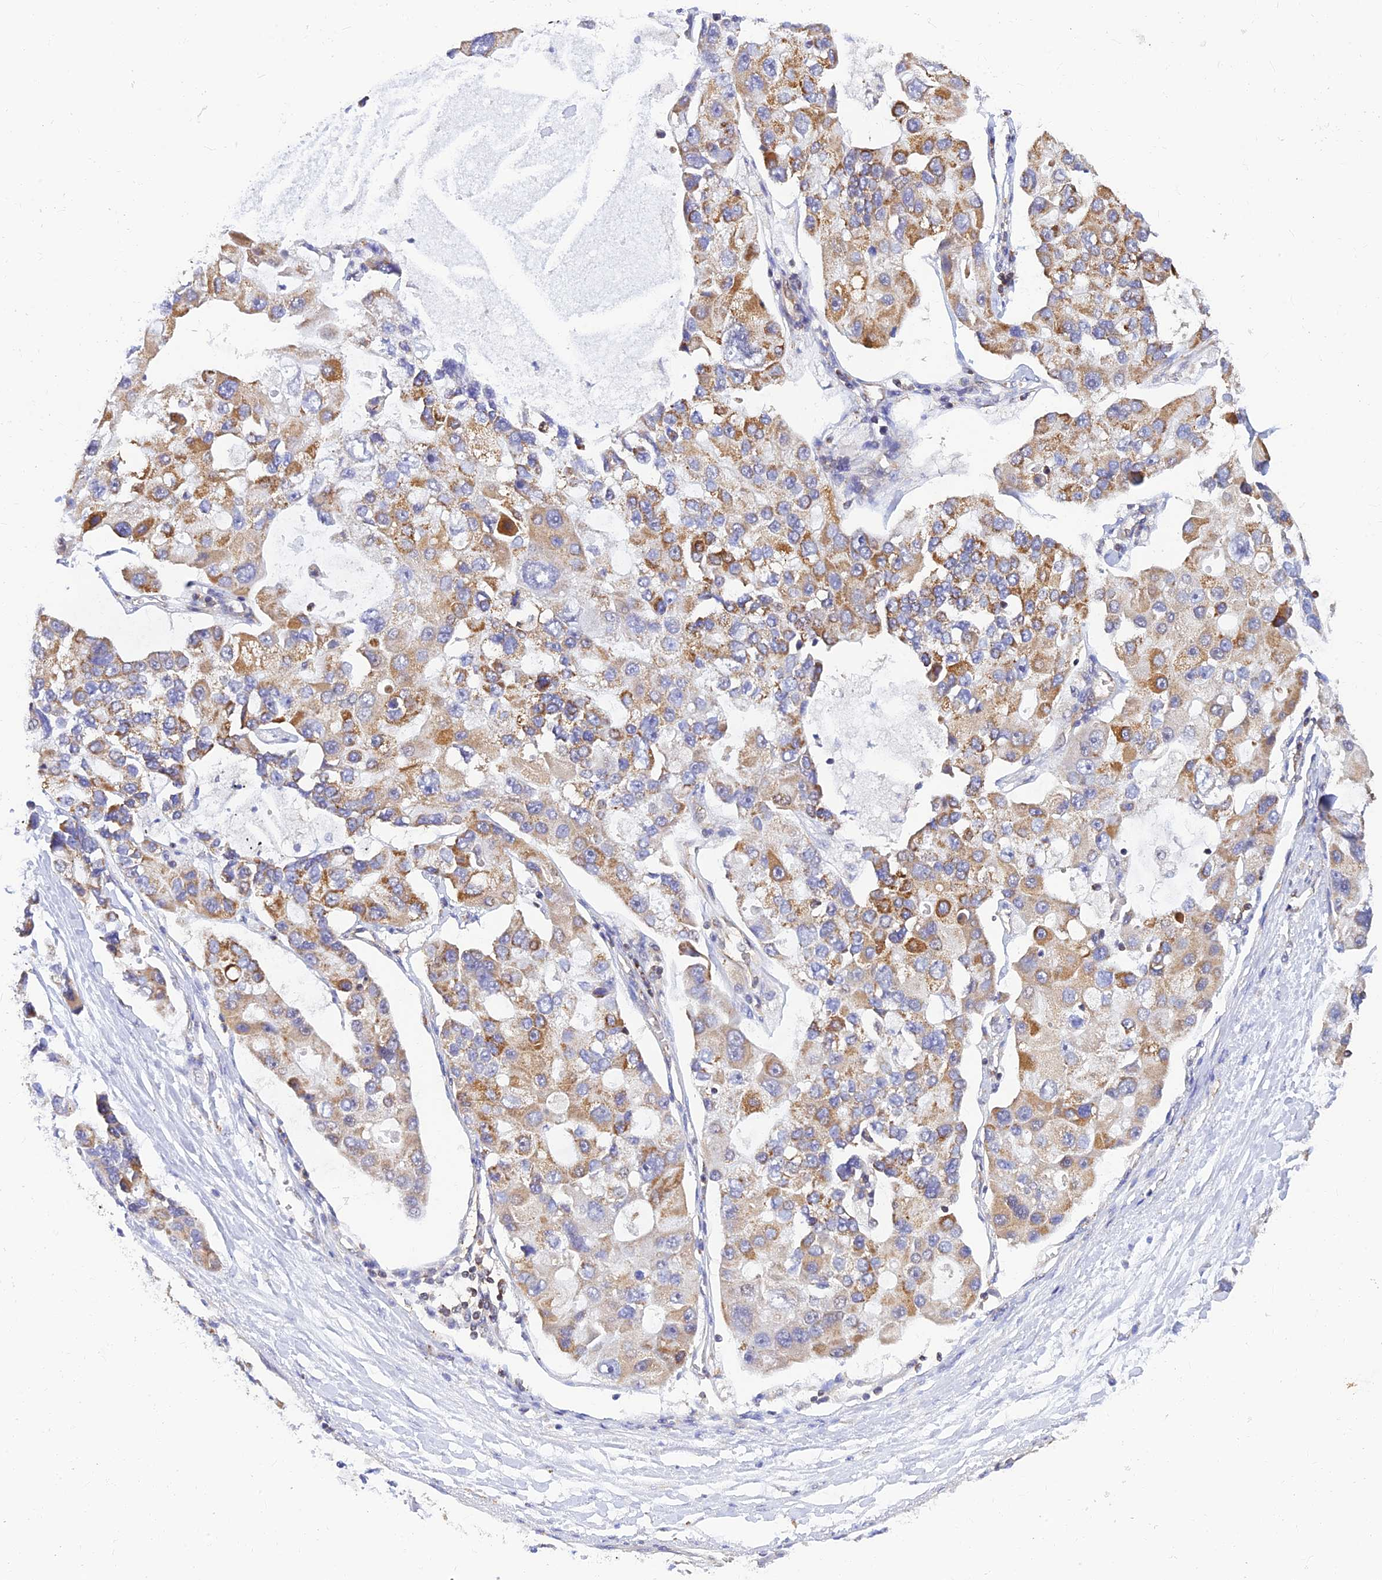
{"staining": {"intensity": "moderate", "quantity": "25%-75%", "location": "cytoplasmic/membranous"}, "tissue": "lung cancer", "cell_type": "Tumor cells", "image_type": "cancer", "snomed": [{"axis": "morphology", "description": "Adenocarcinoma, NOS"}, {"axis": "topography", "description": "Lung"}], "caption": "IHC histopathology image of human lung adenocarcinoma stained for a protein (brown), which shows medium levels of moderate cytoplasmic/membranous positivity in about 25%-75% of tumor cells.", "gene": "LYSMD2", "patient": {"sex": "female", "age": 54}}